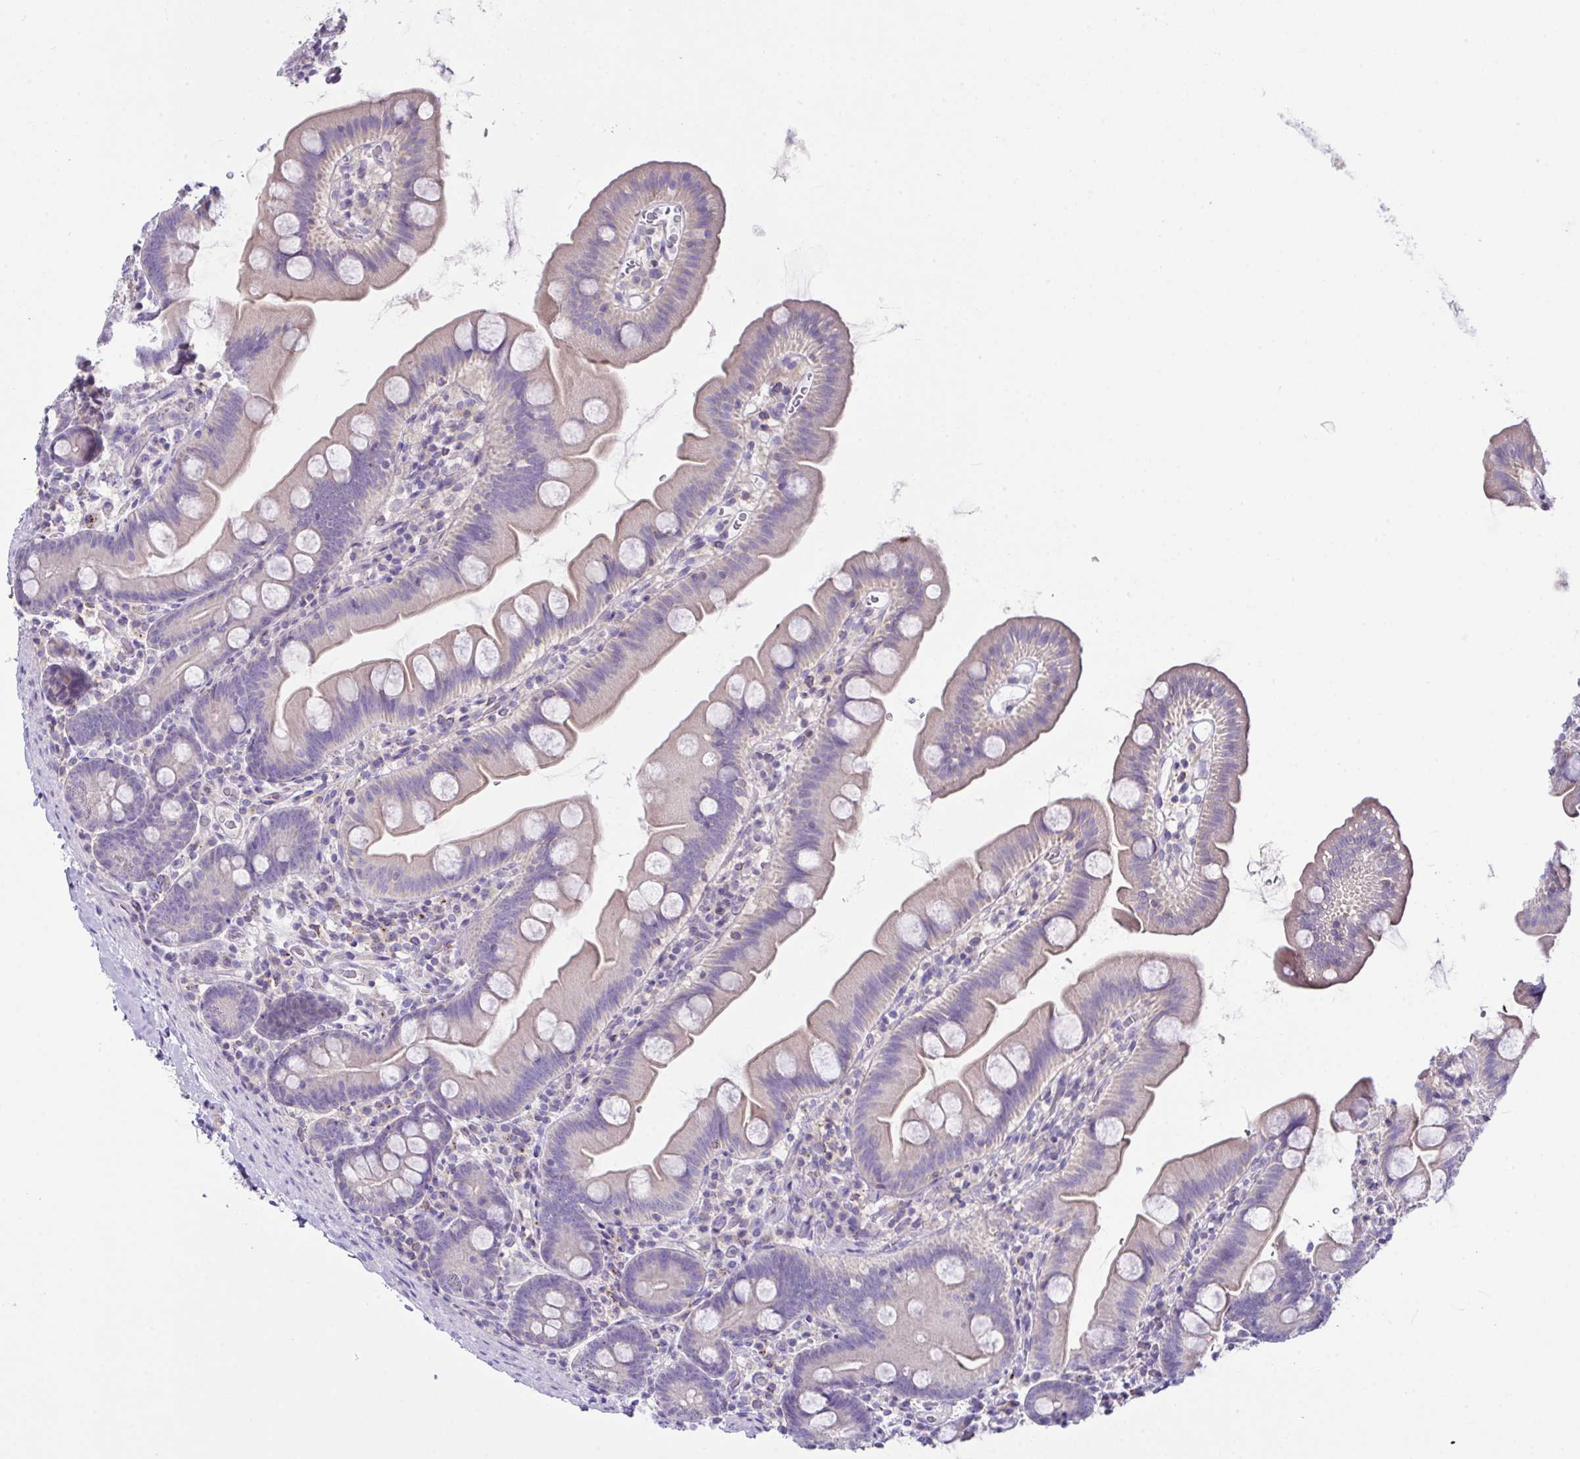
{"staining": {"intensity": "weak", "quantity": "25%-75%", "location": "cytoplasmic/membranous"}, "tissue": "small intestine", "cell_type": "Glandular cells", "image_type": "normal", "snomed": [{"axis": "morphology", "description": "Normal tissue, NOS"}, {"axis": "topography", "description": "Small intestine"}], "caption": "A brown stain shows weak cytoplasmic/membranous expression of a protein in glandular cells of benign small intestine. Immunohistochemistry stains the protein of interest in brown and the nuclei are stained blue.", "gene": "D2HGDH", "patient": {"sex": "female", "age": 68}}